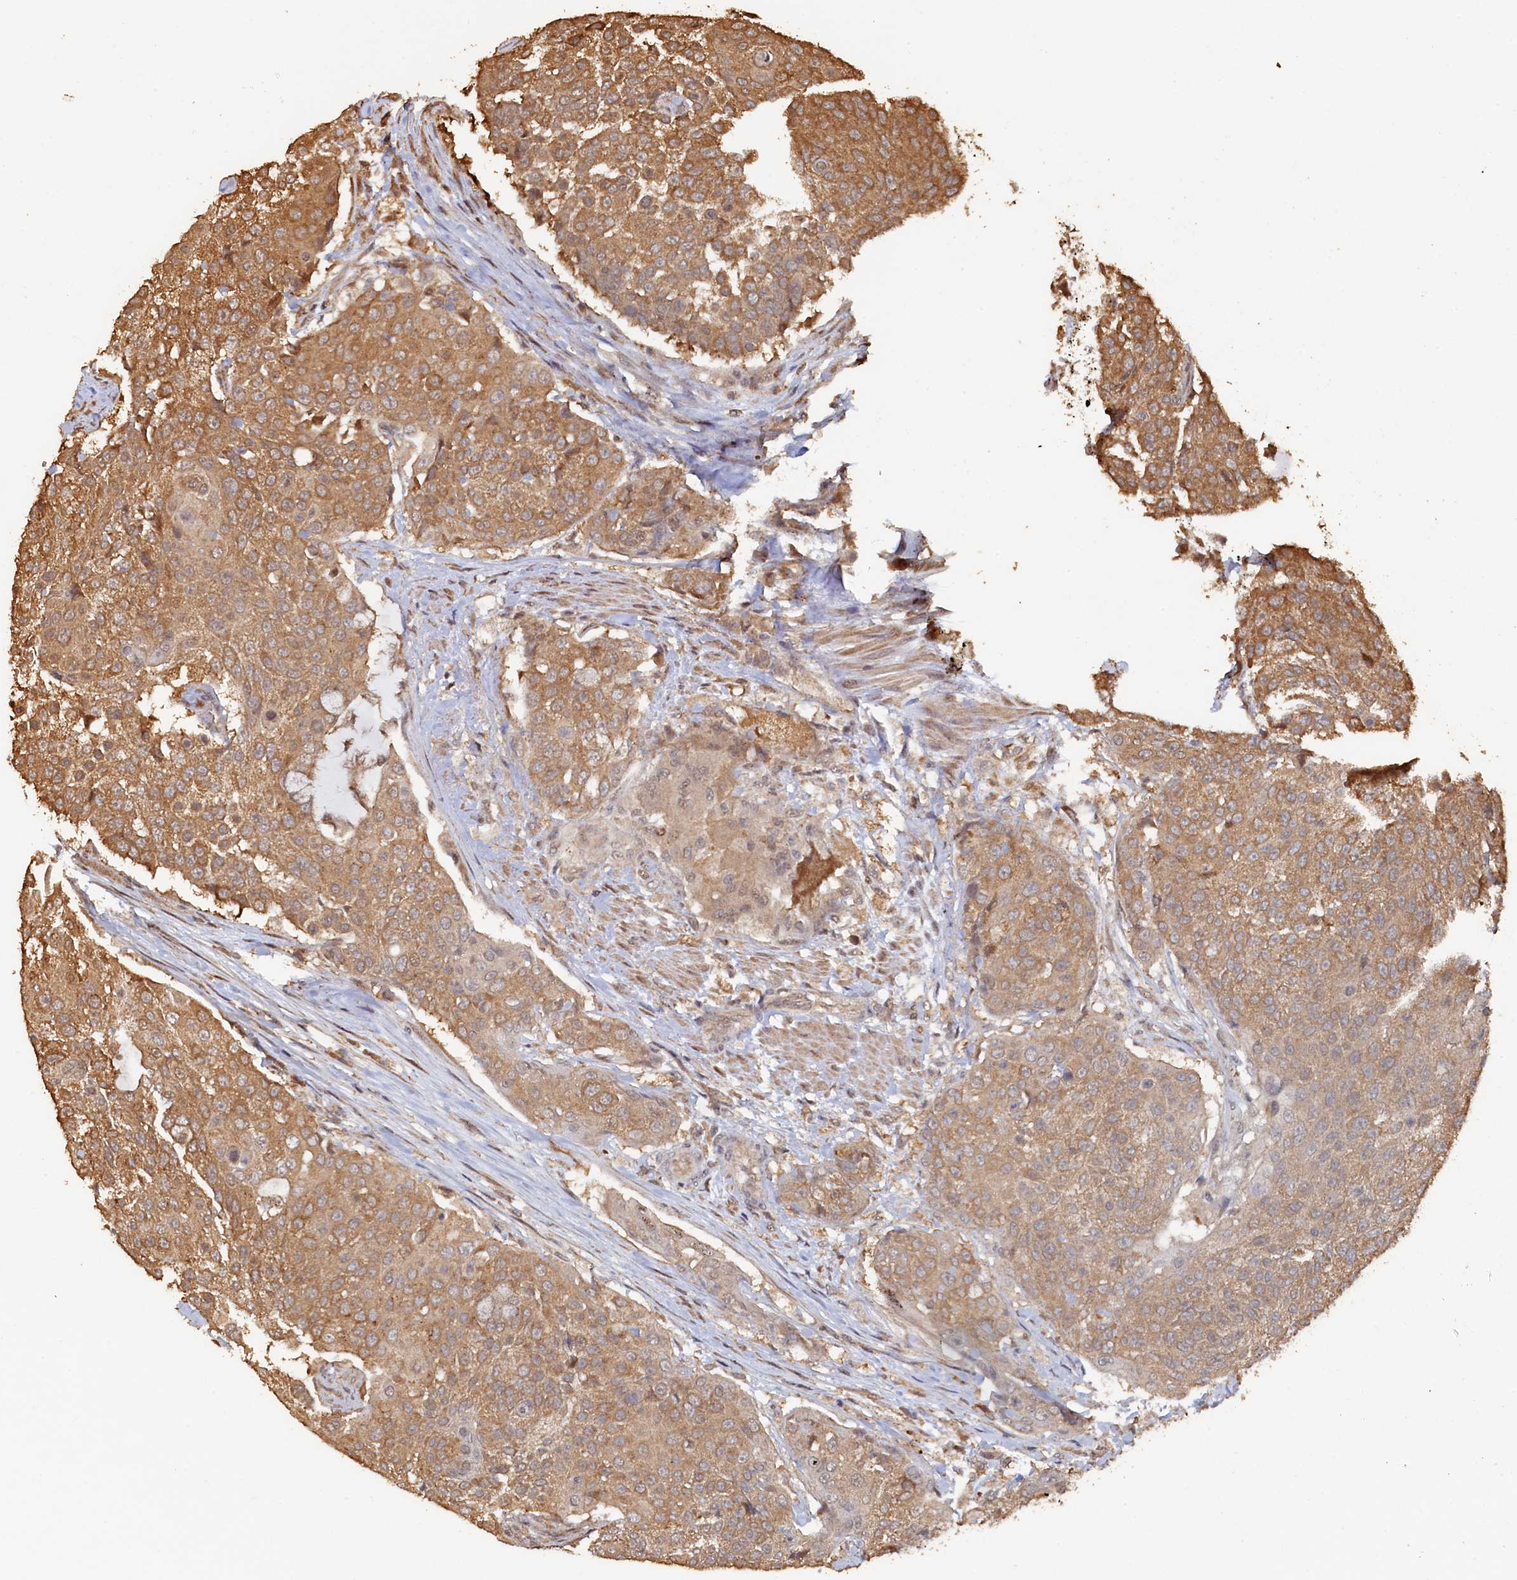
{"staining": {"intensity": "moderate", "quantity": ">75%", "location": "cytoplasmic/membranous"}, "tissue": "urothelial cancer", "cell_type": "Tumor cells", "image_type": "cancer", "snomed": [{"axis": "morphology", "description": "Urothelial carcinoma, High grade"}, {"axis": "topography", "description": "Urinary bladder"}], "caption": "High-magnification brightfield microscopy of urothelial cancer stained with DAB (brown) and counterstained with hematoxylin (blue). tumor cells exhibit moderate cytoplasmic/membranous expression is identified in about>75% of cells.", "gene": "PIGN", "patient": {"sex": "female", "age": 63}}